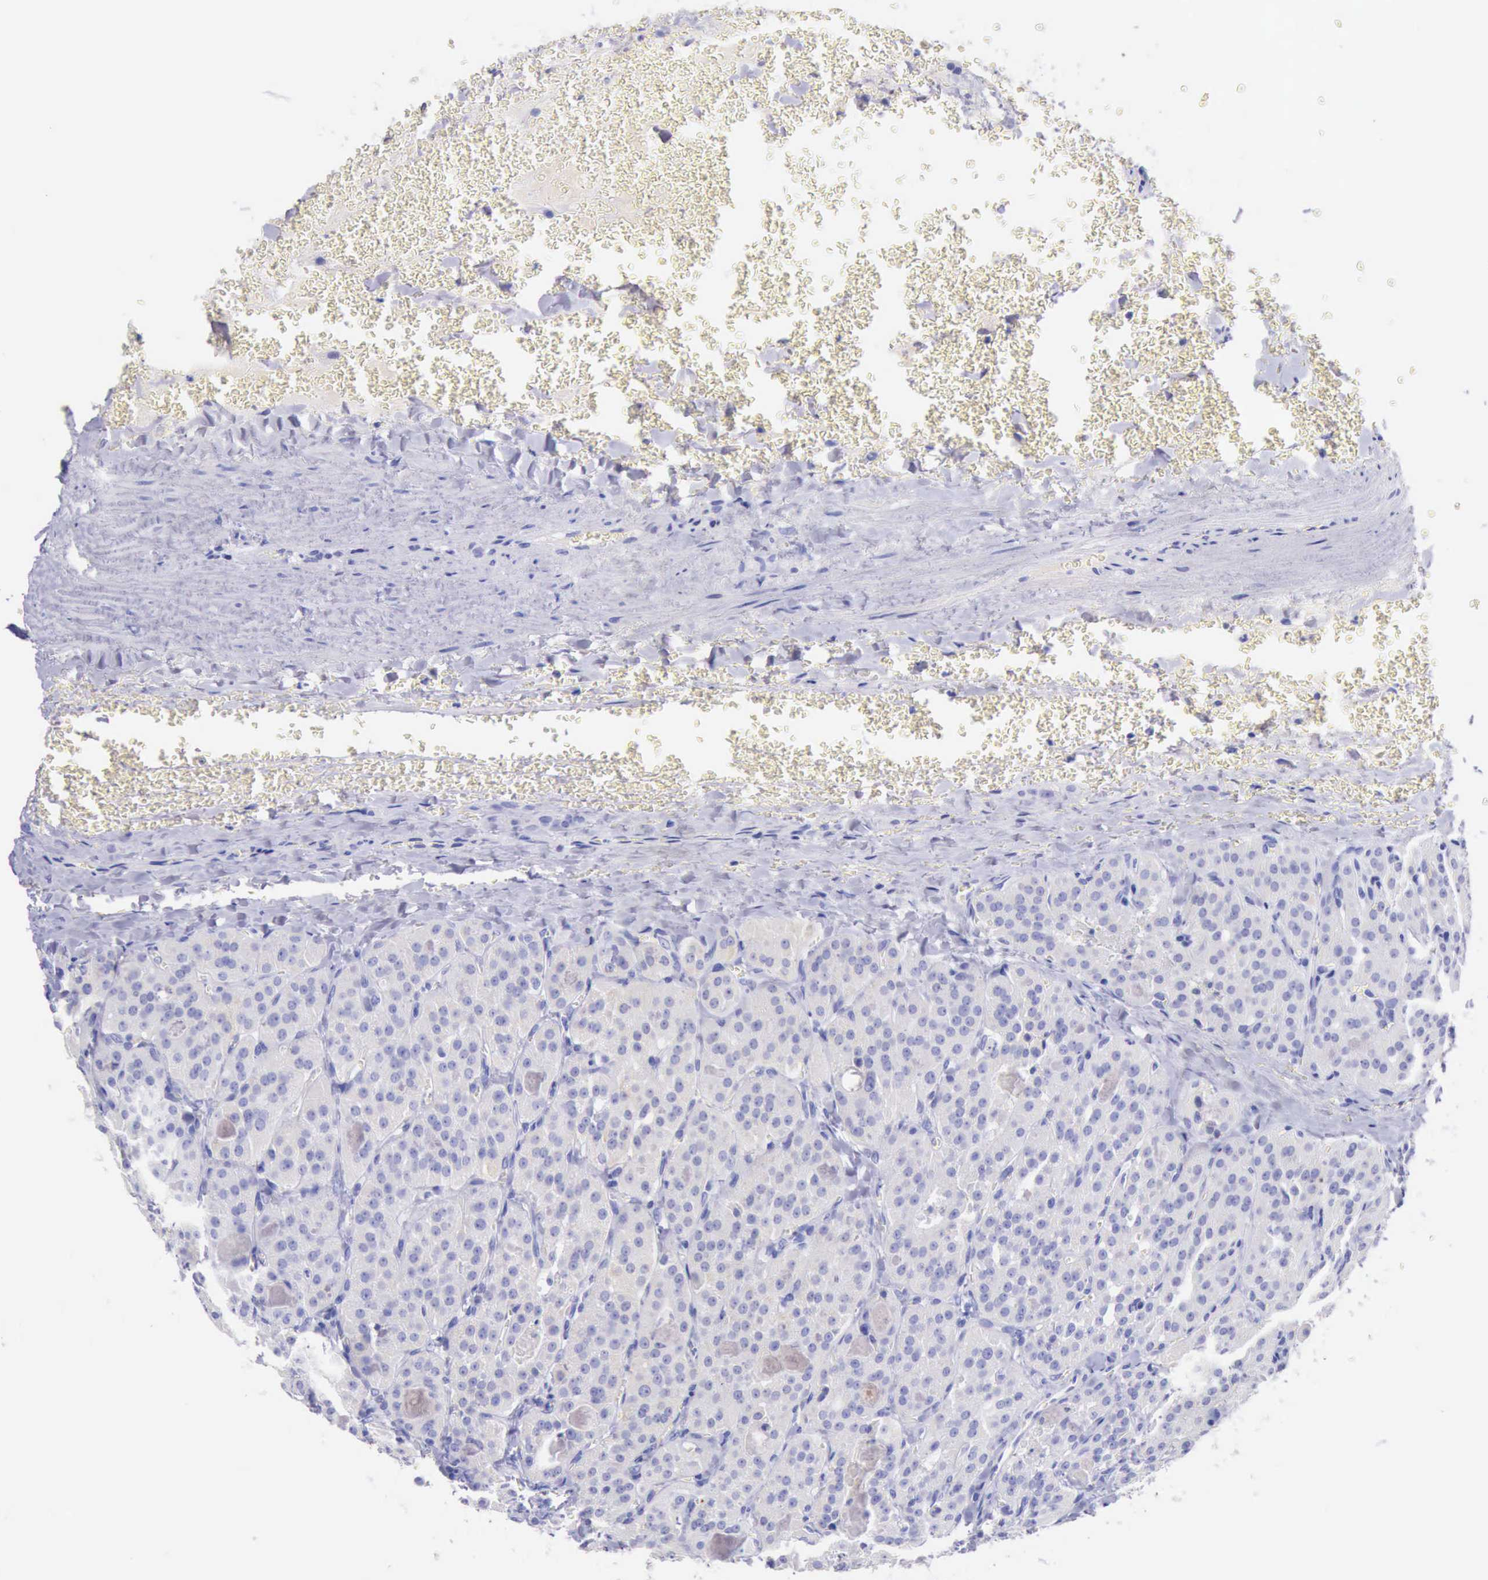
{"staining": {"intensity": "negative", "quantity": "none", "location": "none"}, "tissue": "thyroid cancer", "cell_type": "Tumor cells", "image_type": "cancer", "snomed": [{"axis": "morphology", "description": "Carcinoma, NOS"}, {"axis": "topography", "description": "Thyroid gland"}], "caption": "DAB immunohistochemical staining of thyroid cancer (carcinoma) displays no significant positivity in tumor cells.", "gene": "KRT8", "patient": {"sex": "male", "age": 76}}